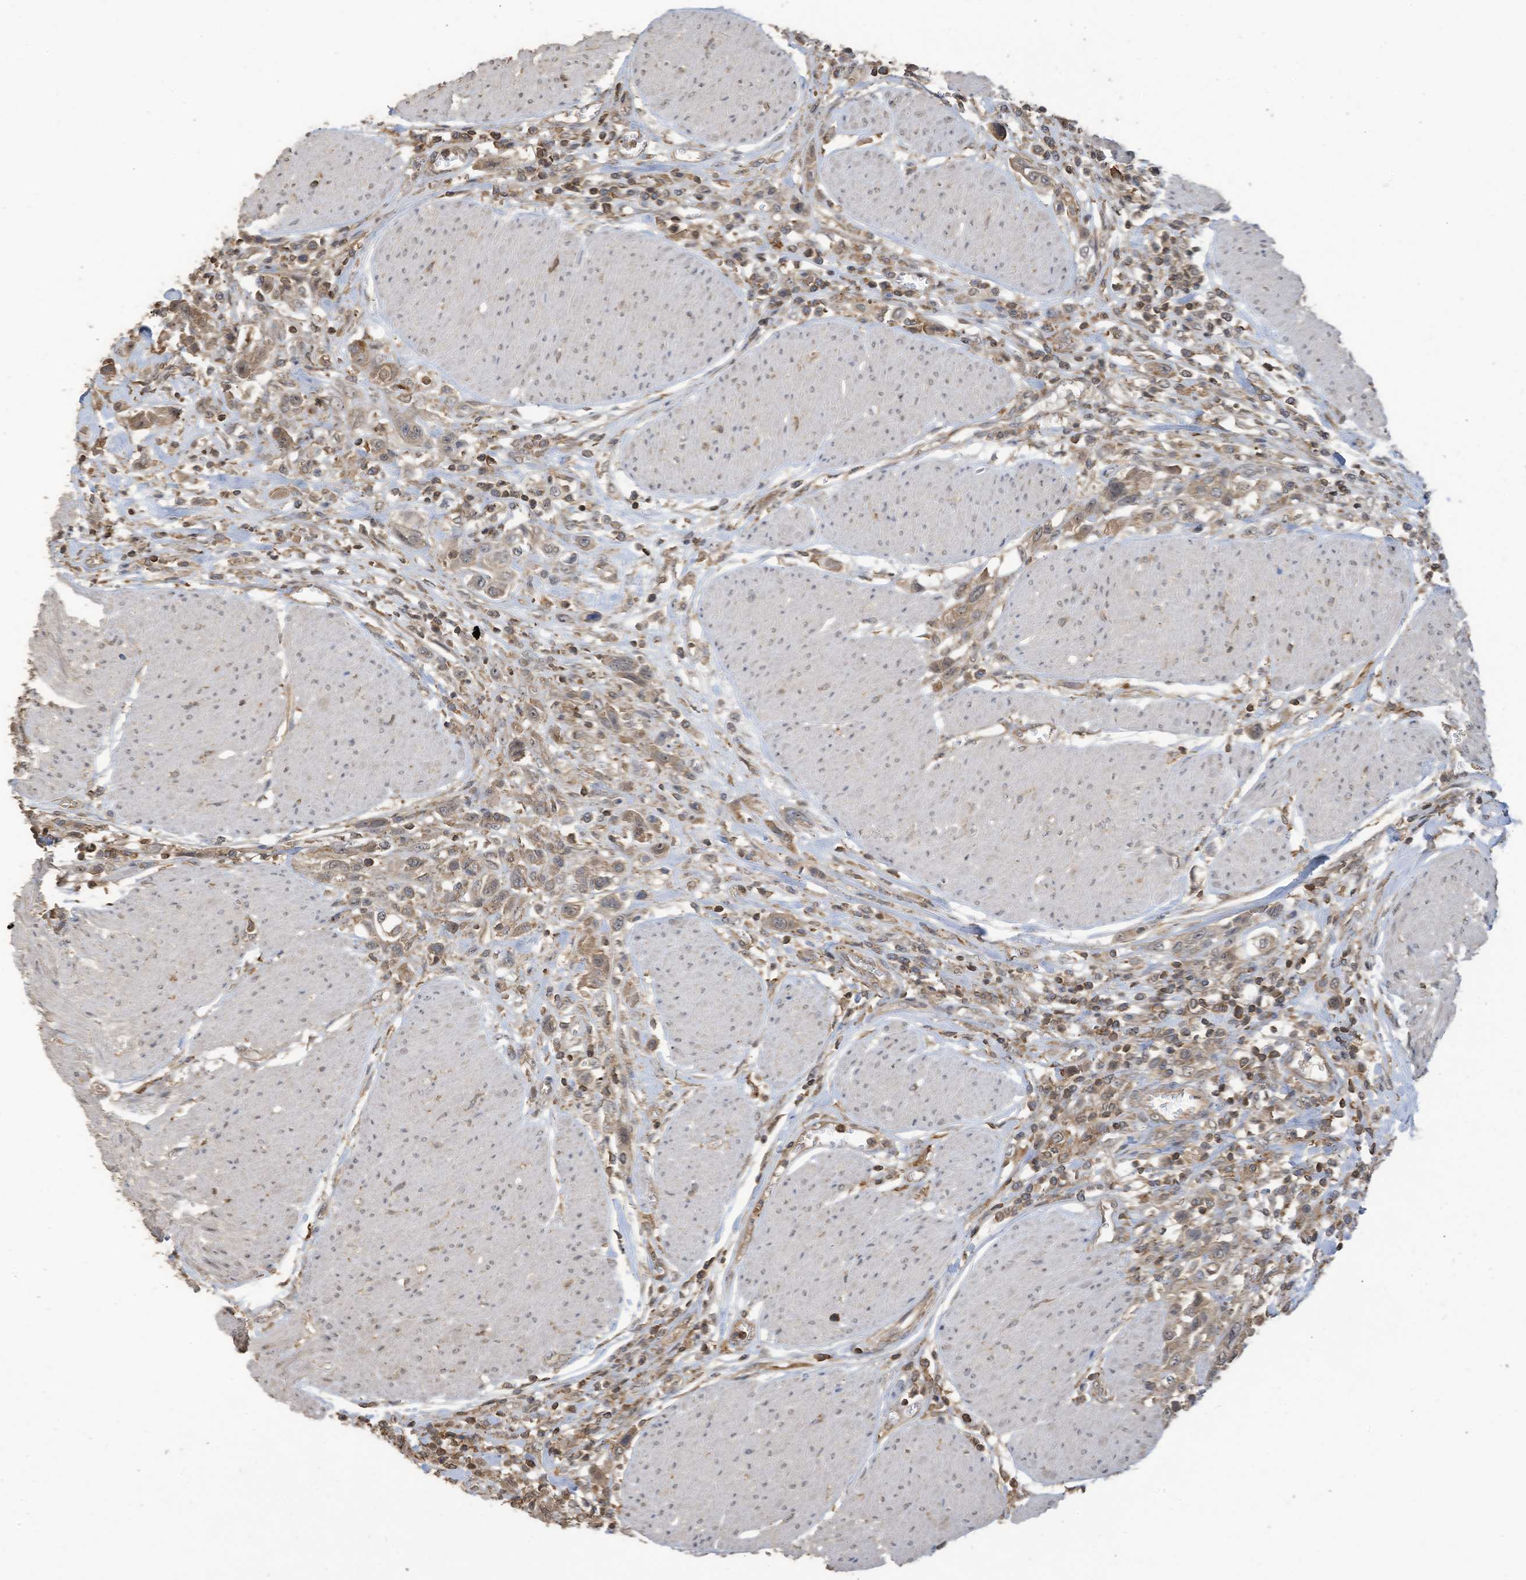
{"staining": {"intensity": "weak", "quantity": ">75%", "location": "cytoplasmic/membranous"}, "tissue": "urothelial cancer", "cell_type": "Tumor cells", "image_type": "cancer", "snomed": [{"axis": "morphology", "description": "Urothelial carcinoma, High grade"}, {"axis": "topography", "description": "Urinary bladder"}], "caption": "Immunohistochemical staining of high-grade urothelial carcinoma demonstrates low levels of weak cytoplasmic/membranous protein staining in approximately >75% of tumor cells.", "gene": "COX10", "patient": {"sex": "male", "age": 50}}